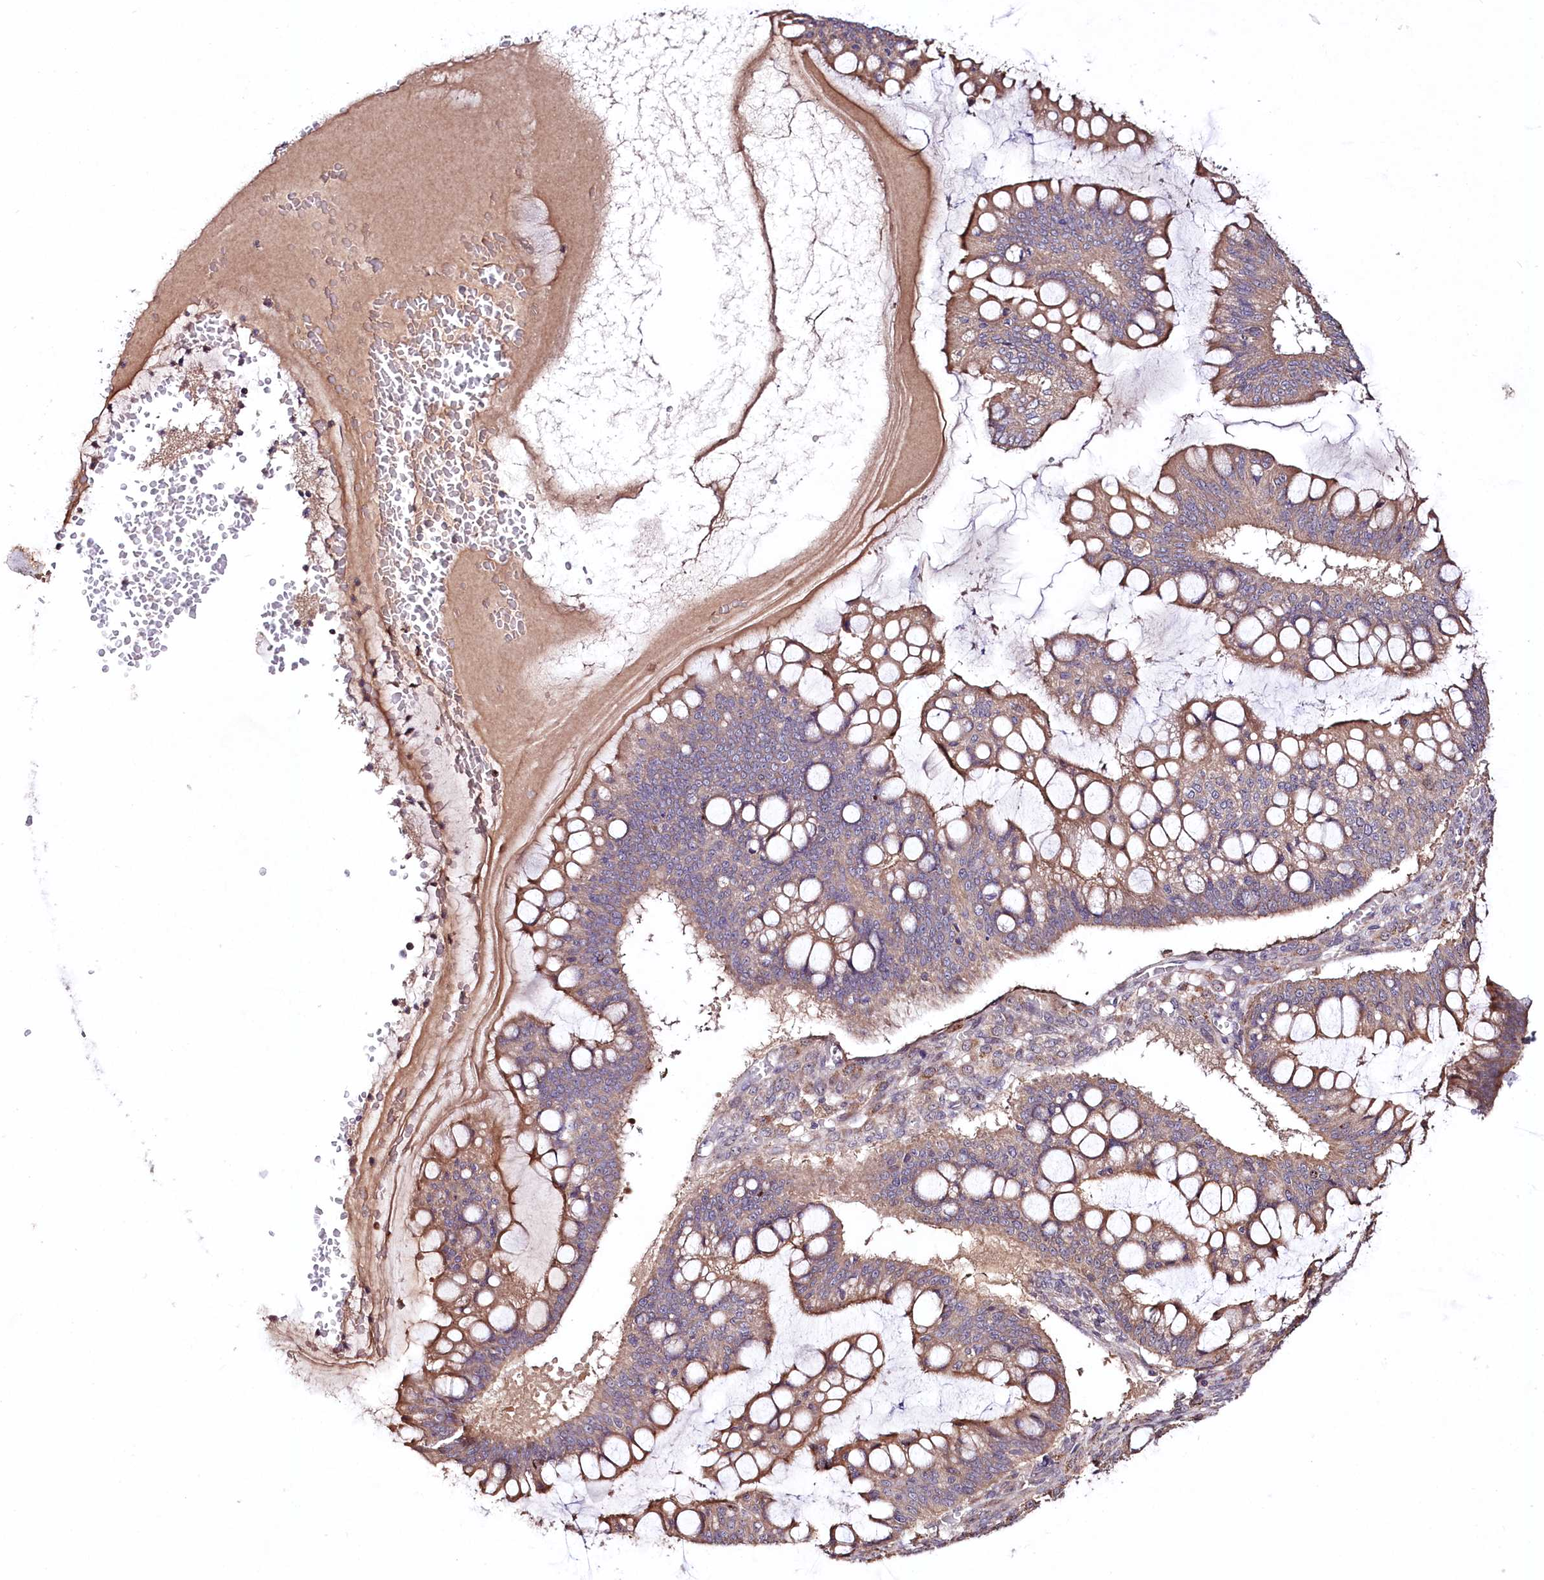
{"staining": {"intensity": "moderate", "quantity": ">75%", "location": "cytoplasmic/membranous"}, "tissue": "ovarian cancer", "cell_type": "Tumor cells", "image_type": "cancer", "snomed": [{"axis": "morphology", "description": "Cystadenocarcinoma, mucinous, NOS"}, {"axis": "topography", "description": "Ovary"}], "caption": "High-magnification brightfield microscopy of ovarian cancer (mucinous cystadenocarcinoma) stained with DAB (3,3'-diaminobenzidine) (brown) and counterstained with hematoxylin (blue). tumor cells exhibit moderate cytoplasmic/membranous expression is appreciated in approximately>75% of cells.", "gene": "TNPO3", "patient": {"sex": "female", "age": 73}}